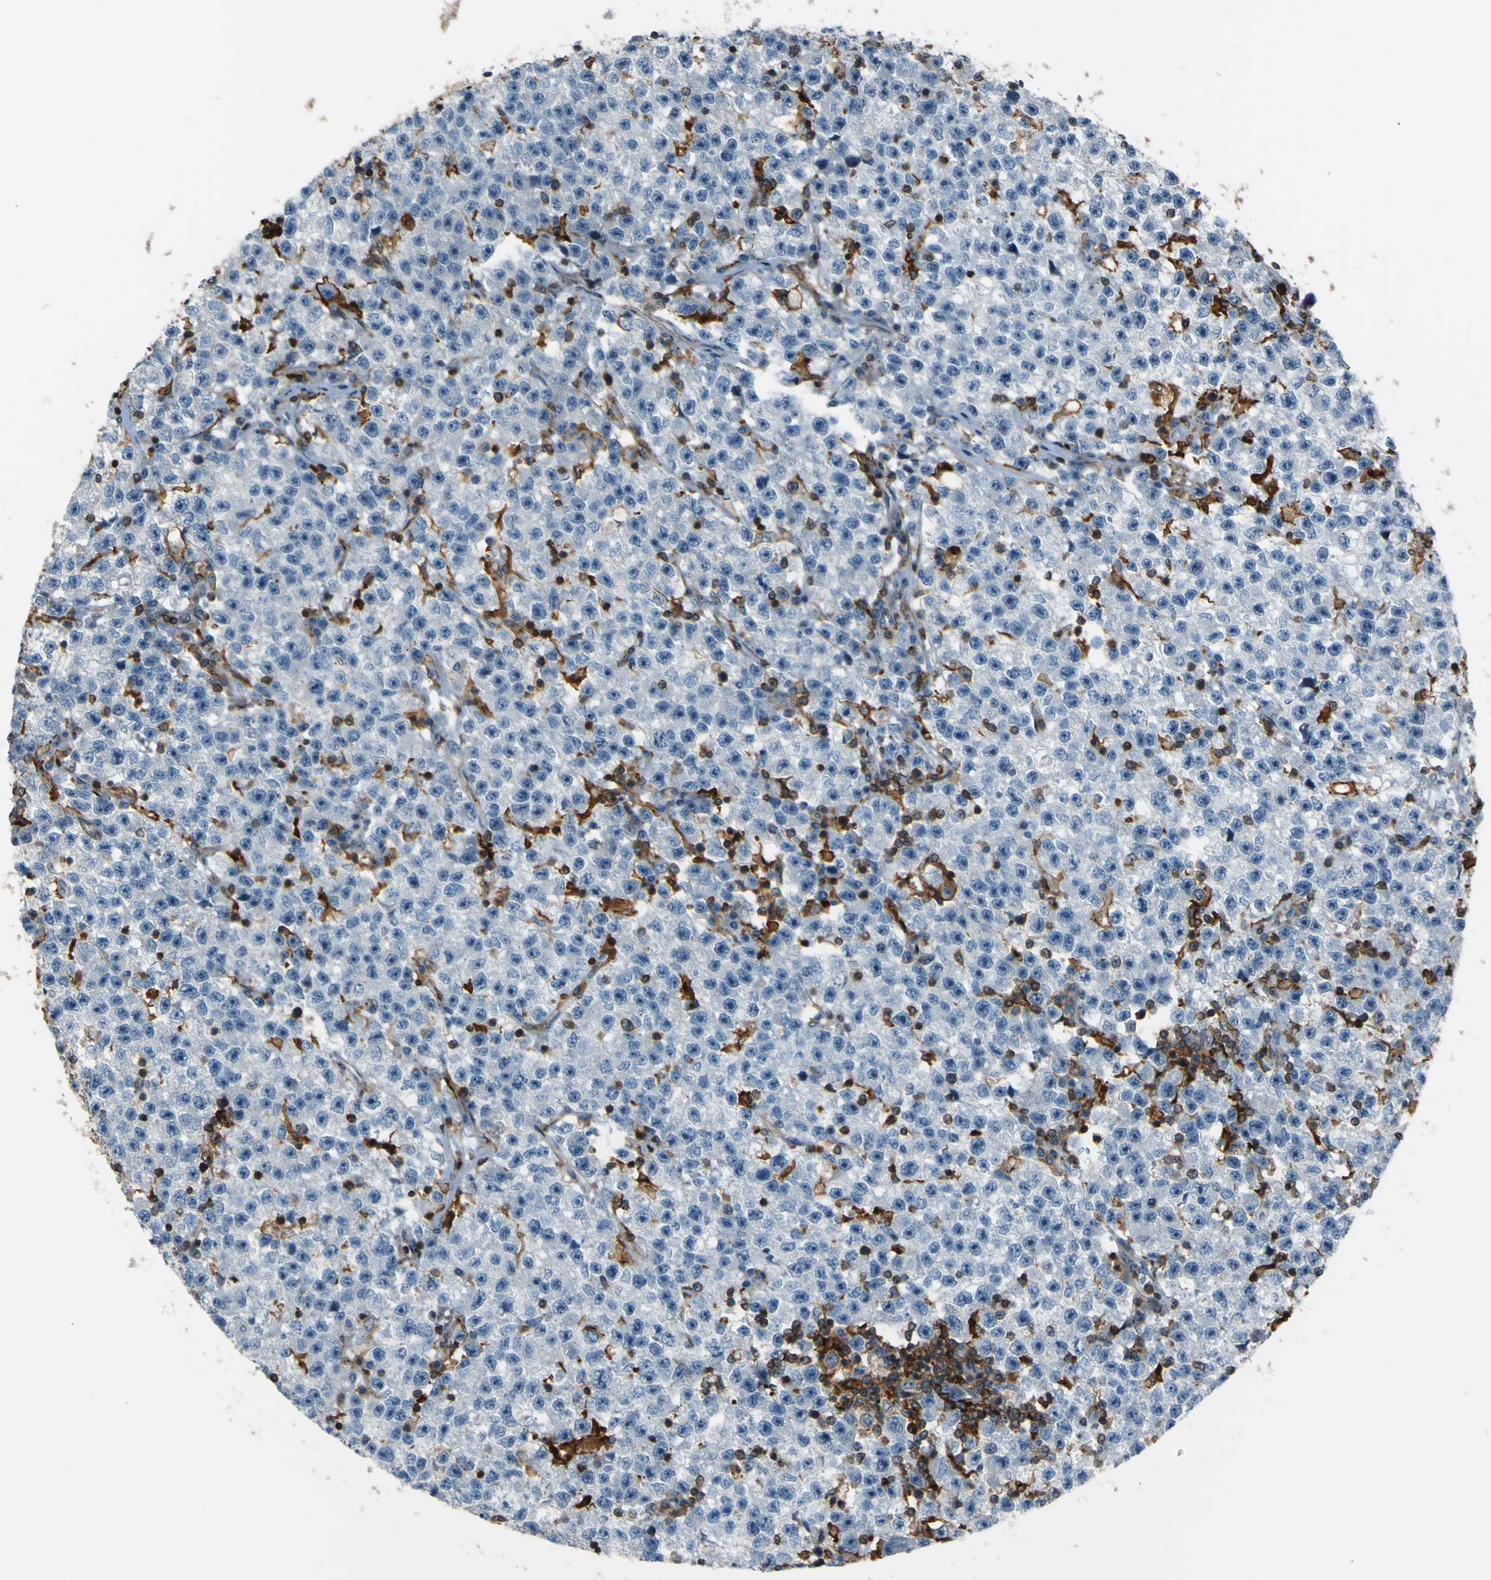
{"staining": {"intensity": "negative", "quantity": "none", "location": "none"}, "tissue": "testis cancer", "cell_type": "Tumor cells", "image_type": "cancer", "snomed": [{"axis": "morphology", "description": "Seminoma, NOS"}, {"axis": "topography", "description": "Testis"}], "caption": "Tumor cells are negative for brown protein staining in testis cancer.", "gene": "PCDHB5", "patient": {"sex": "male", "age": 22}}